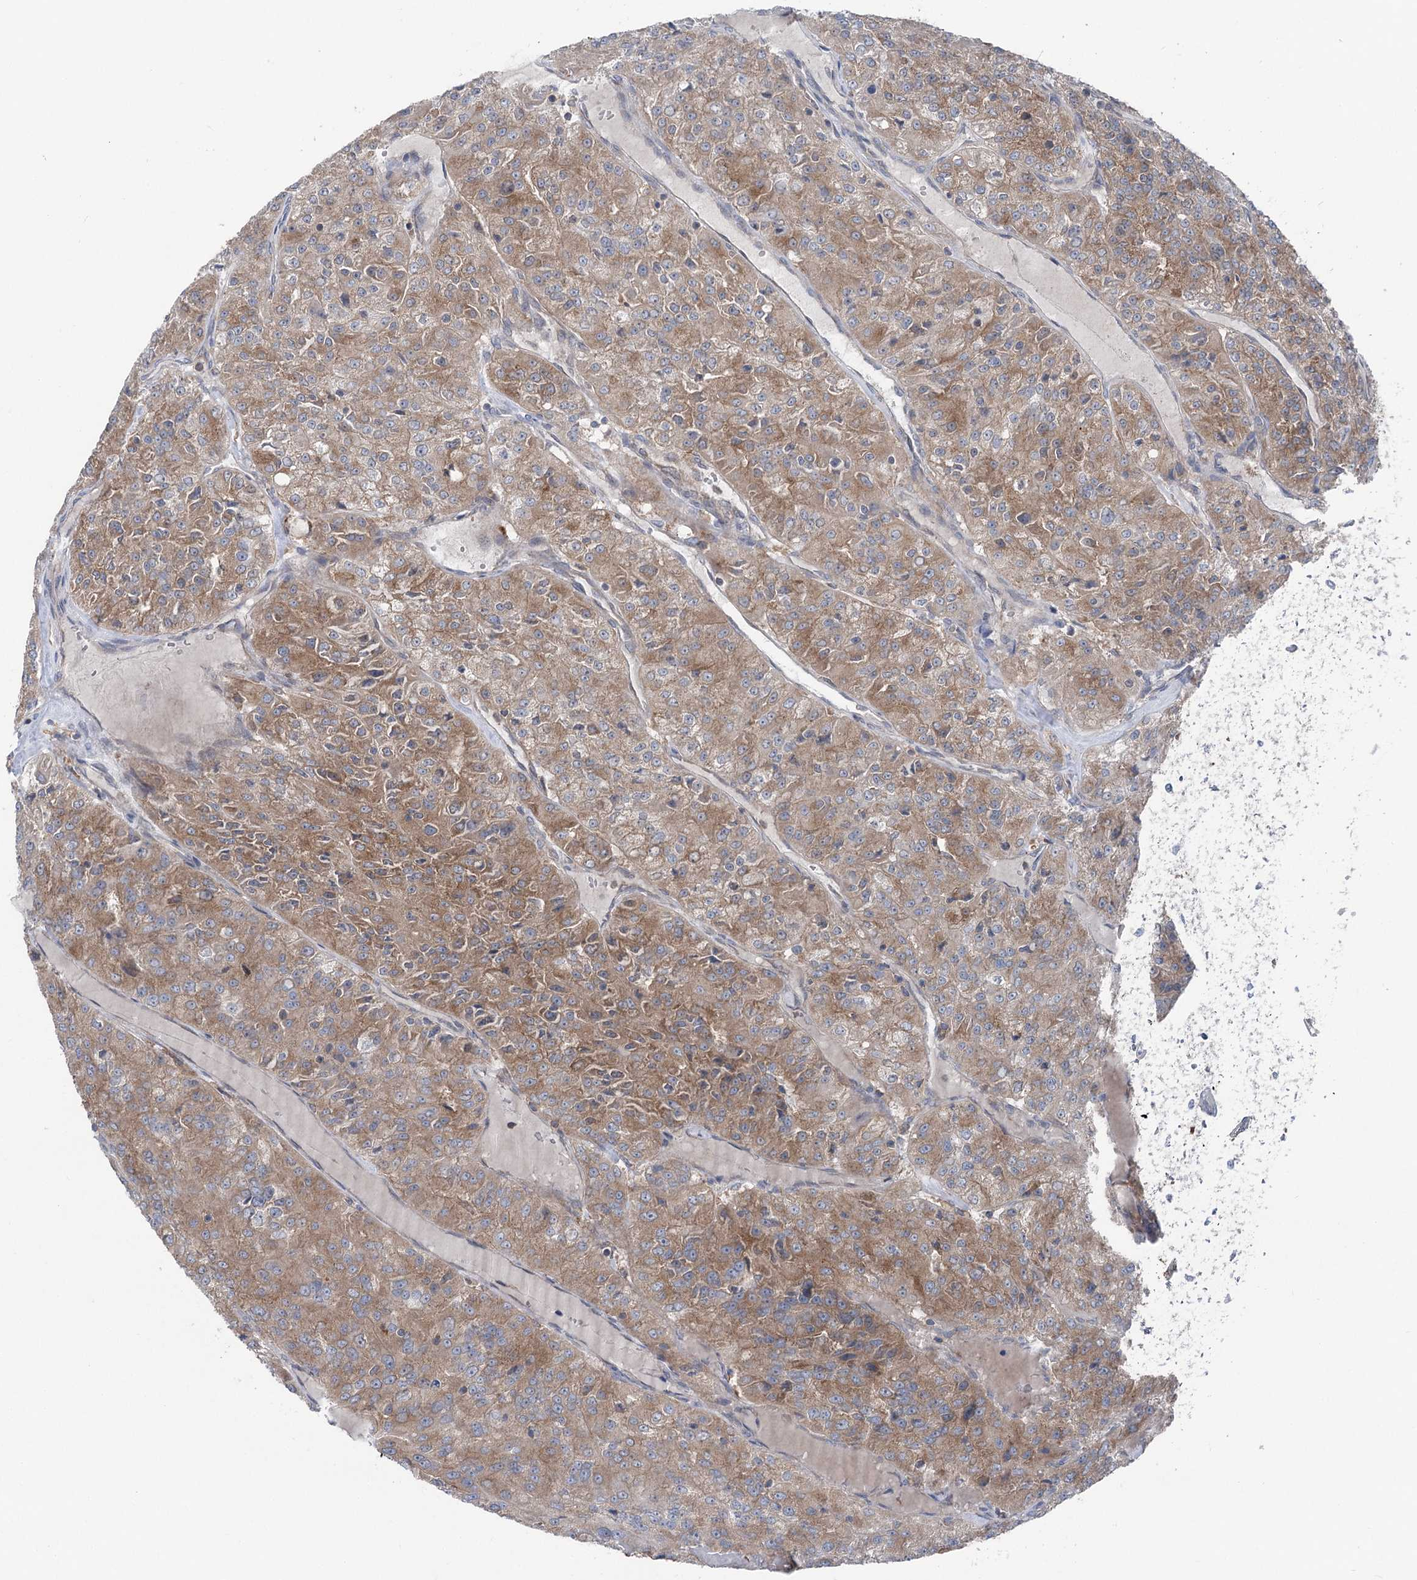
{"staining": {"intensity": "moderate", "quantity": ">75%", "location": "cytoplasmic/membranous"}, "tissue": "renal cancer", "cell_type": "Tumor cells", "image_type": "cancer", "snomed": [{"axis": "morphology", "description": "Adenocarcinoma, NOS"}, {"axis": "topography", "description": "Kidney"}], "caption": "This image displays adenocarcinoma (renal) stained with immunohistochemistry to label a protein in brown. The cytoplasmic/membranous of tumor cells show moderate positivity for the protein. Nuclei are counter-stained blue.", "gene": "PPP1R21", "patient": {"sex": "female", "age": 63}}